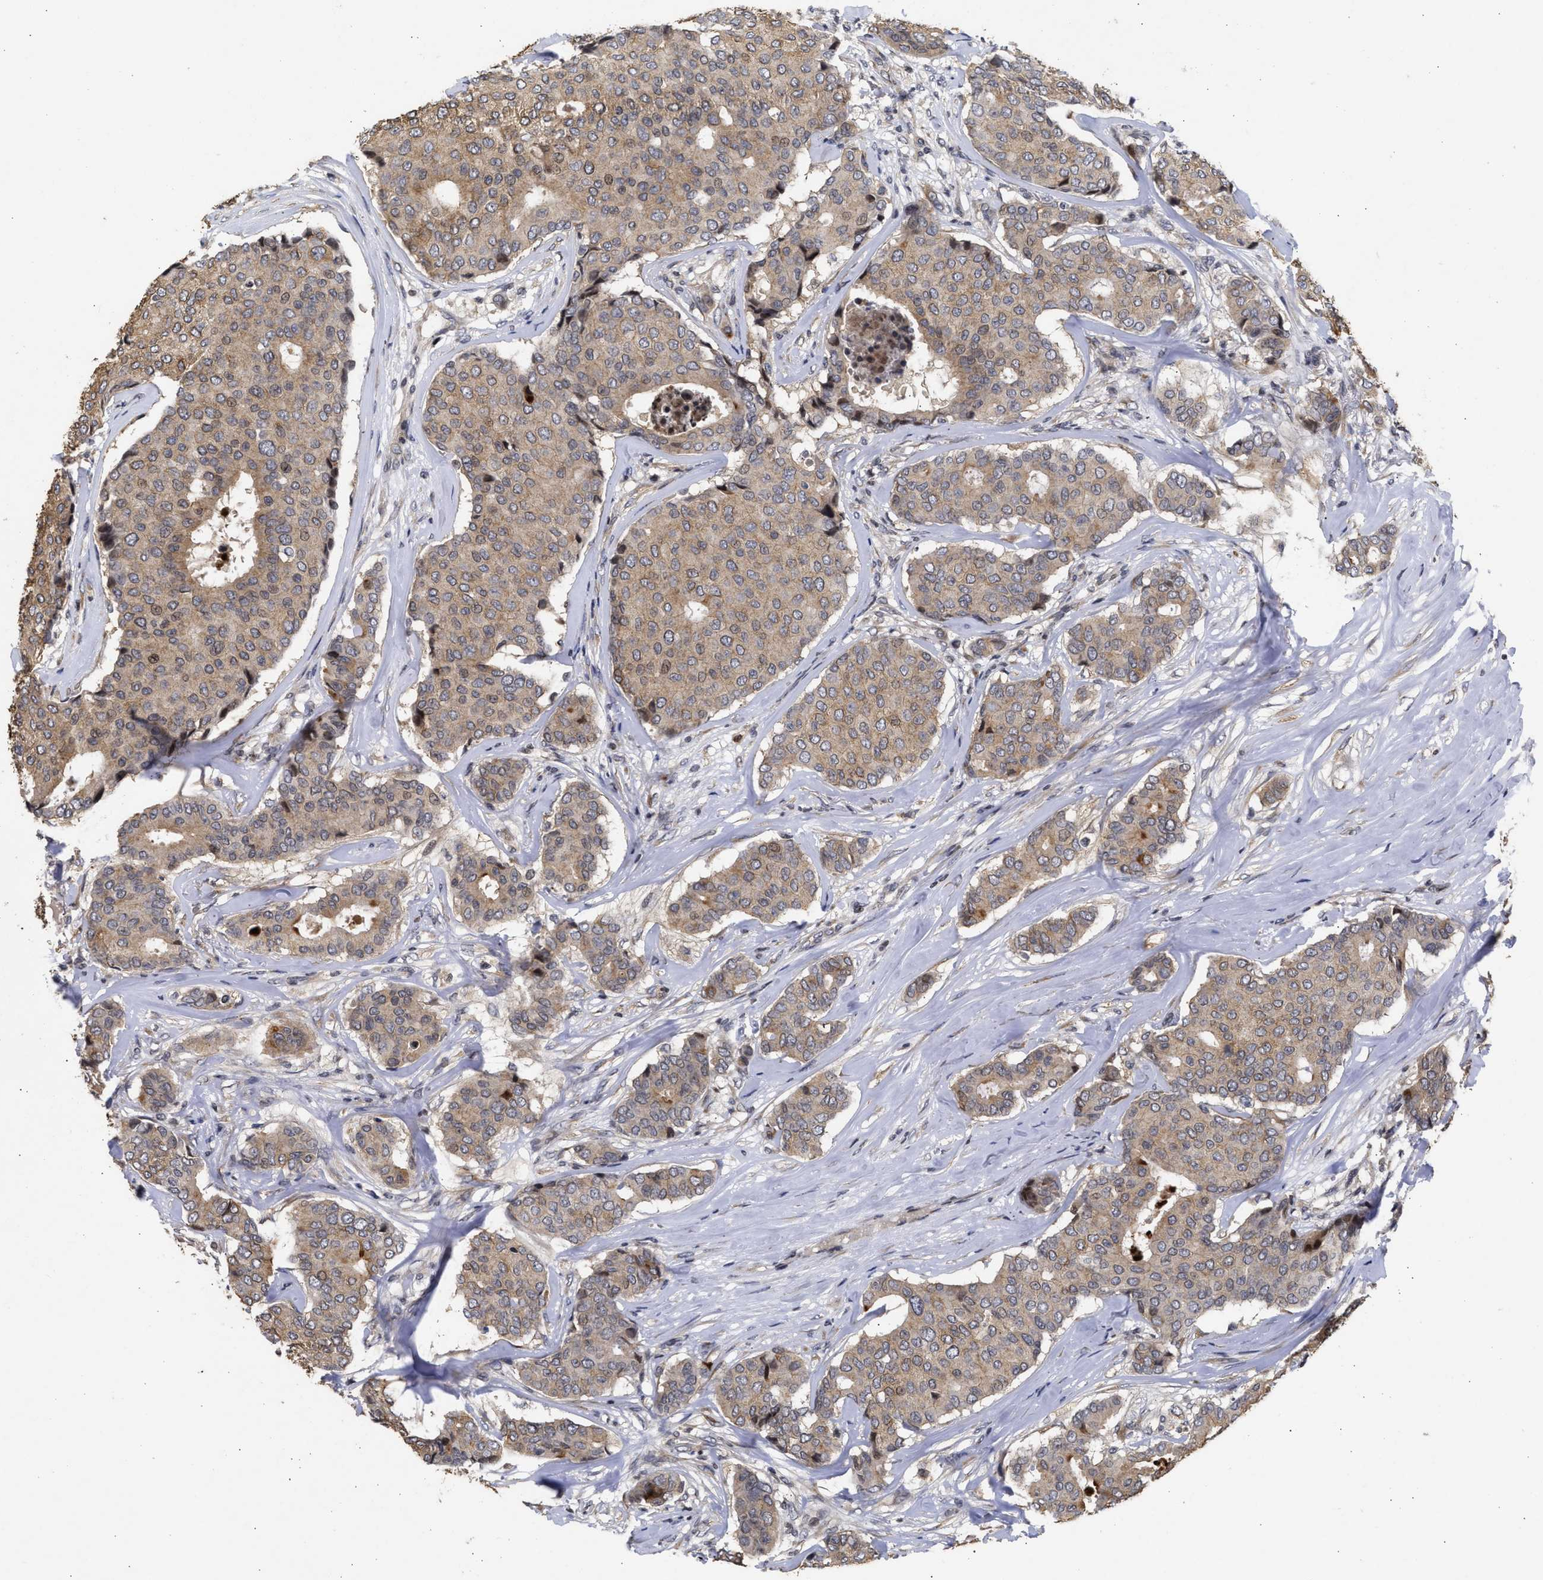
{"staining": {"intensity": "weak", "quantity": ">75%", "location": "cytoplasmic/membranous,nuclear"}, "tissue": "breast cancer", "cell_type": "Tumor cells", "image_type": "cancer", "snomed": [{"axis": "morphology", "description": "Duct carcinoma"}, {"axis": "topography", "description": "Breast"}], "caption": "A brown stain highlights weak cytoplasmic/membranous and nuclear staining of a protein in human breast cancer tumor cells.", "gene": "ENSG00000142539", "patient": {"sex": "female", "age": 75}}